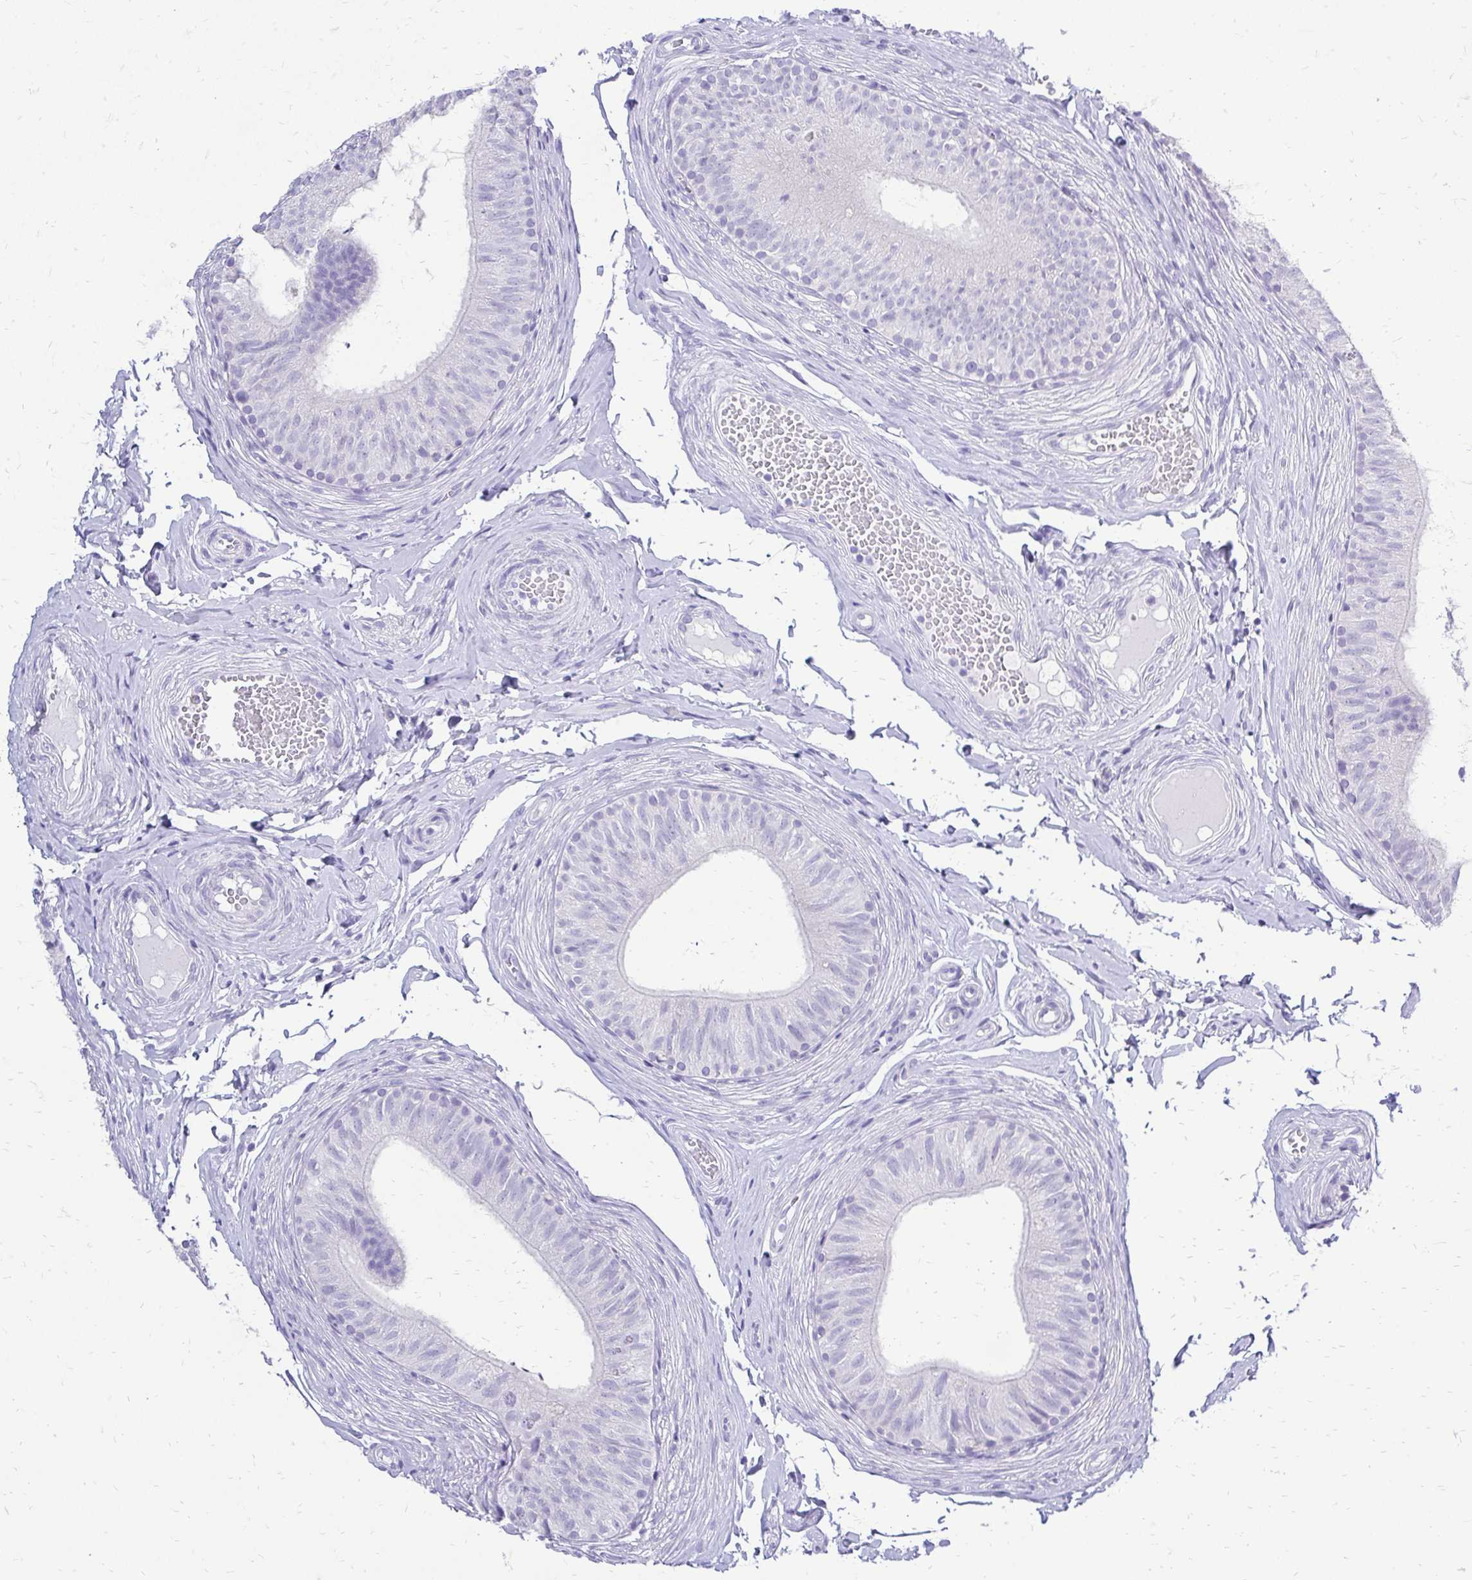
{"staining": {"intensity": "negative", "quantity": "none", "location": "none"}, "tissue": "epididymis", "cell_type": "Glandular cells", "image_type": "normal", "snomed": [{"axis": "morphology", "description": "Normal tissue, NOS"}, {"axis": "topography", "description": "Epididymis, spermatic cord, NOS"}, {"axis": "topography", "description": "Epididymis"}, {"axis": "topography", "description": "Peripheral nerve tissue"}], "caption": "A high-resolution histopathology image shows IHC staining of normal epididymis, which demonstrates no significant positivity in glandular cells.", "gene": "SLC32A1", "patient": {"sex": "male", "age": 29}}